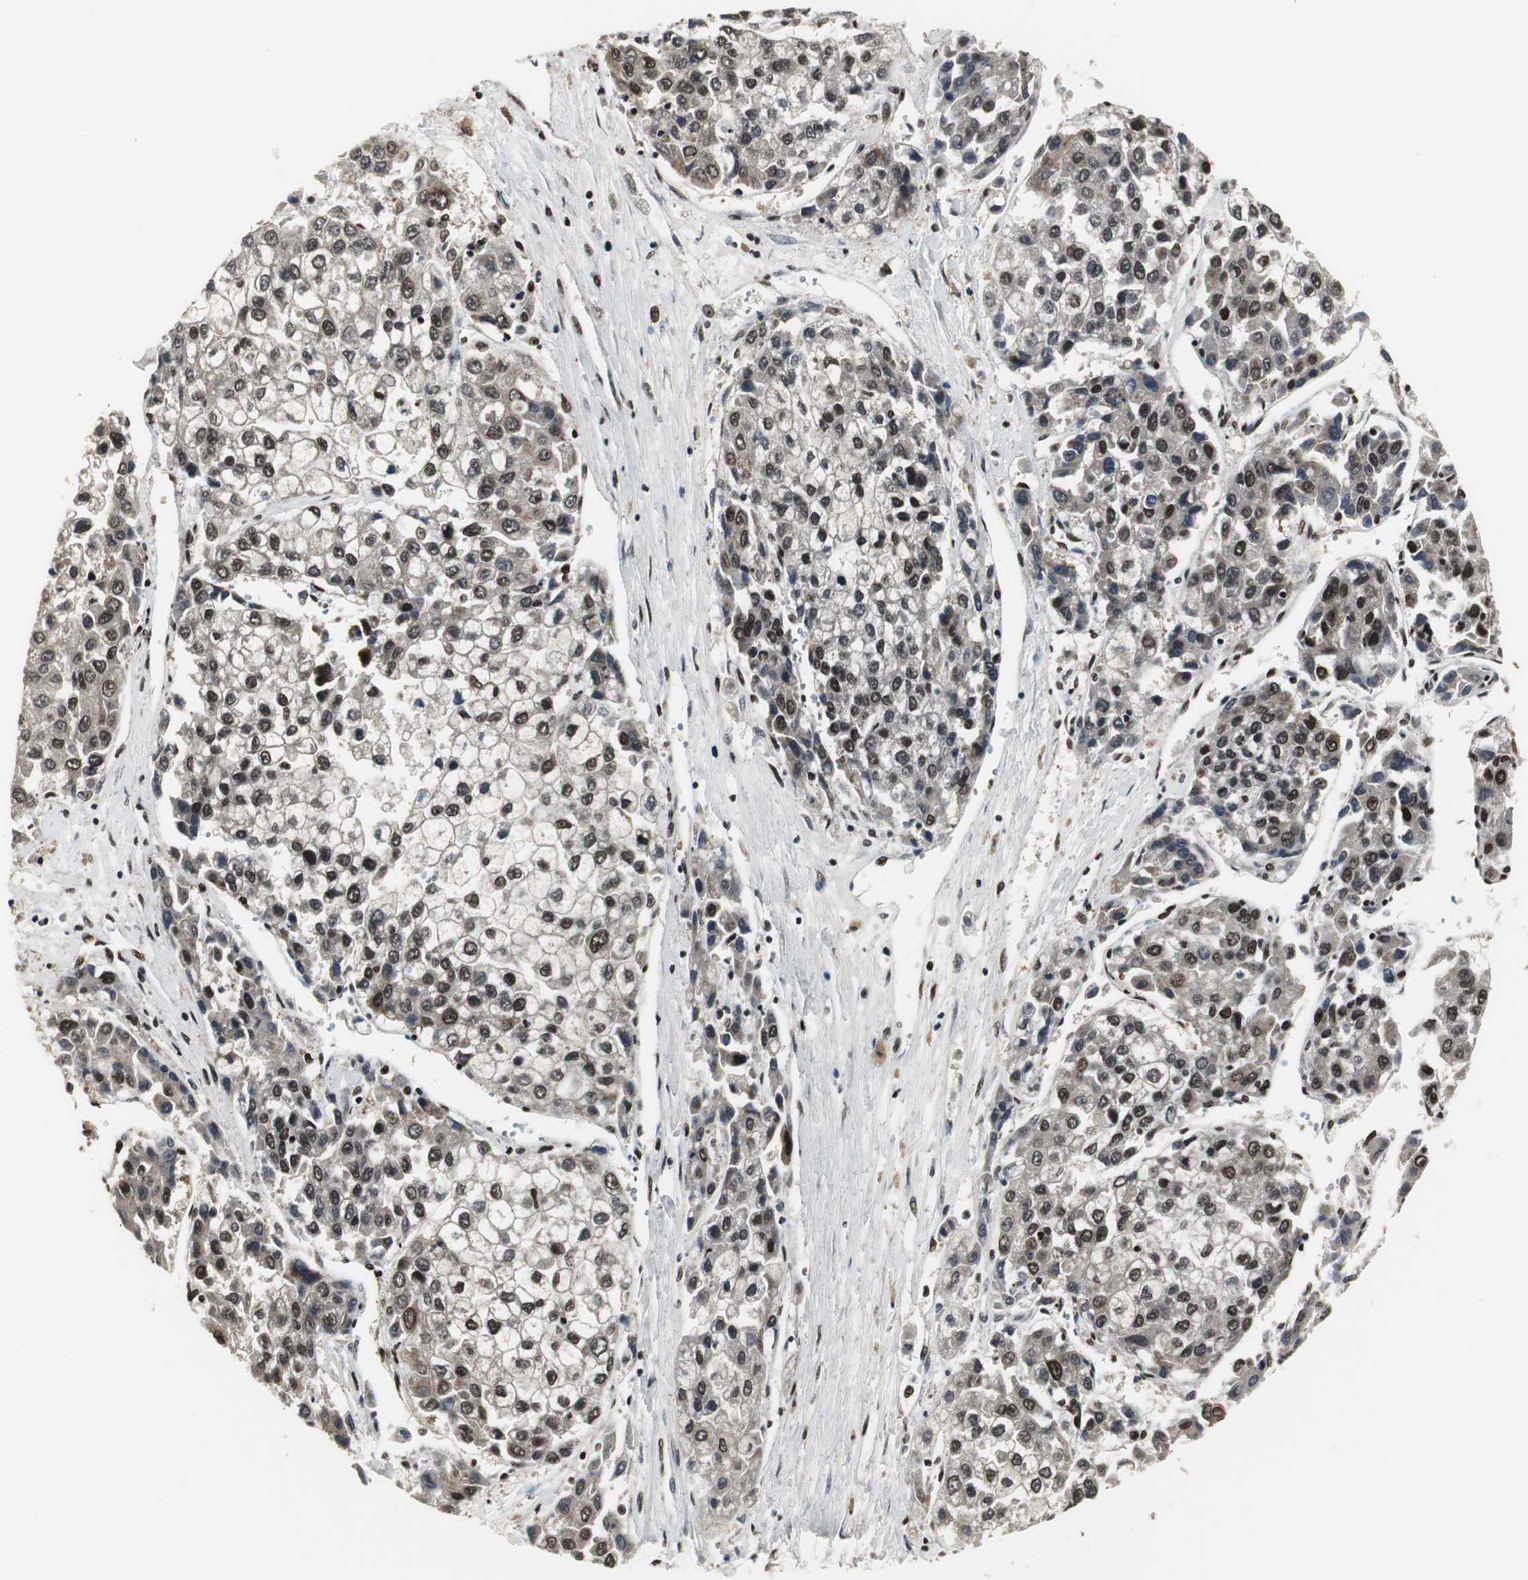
{"staining": {"intensity": "strong", "quantity": ">75%", "location": "cytoplasmic/membranous,nuclear"}, "tissue": "liver cancer", "cell_type": "Tumor cells", "image_type": "cancer", "snomed": [{"axis": "morphology", "description": "Carcinoma, Hepatocellular, NOS"}, {"axis": "topography", "description": "Liver"}], "caption": "This micrograph displays immunohistochemistry (IHC) staining of hepatocellular carcinoma (liver), with high strong cytoplasmic/membranous and nuclear expression in about >75% of tumor cells.", "gene": "PARN", "patient": {"sex": "female", "age": 66}}